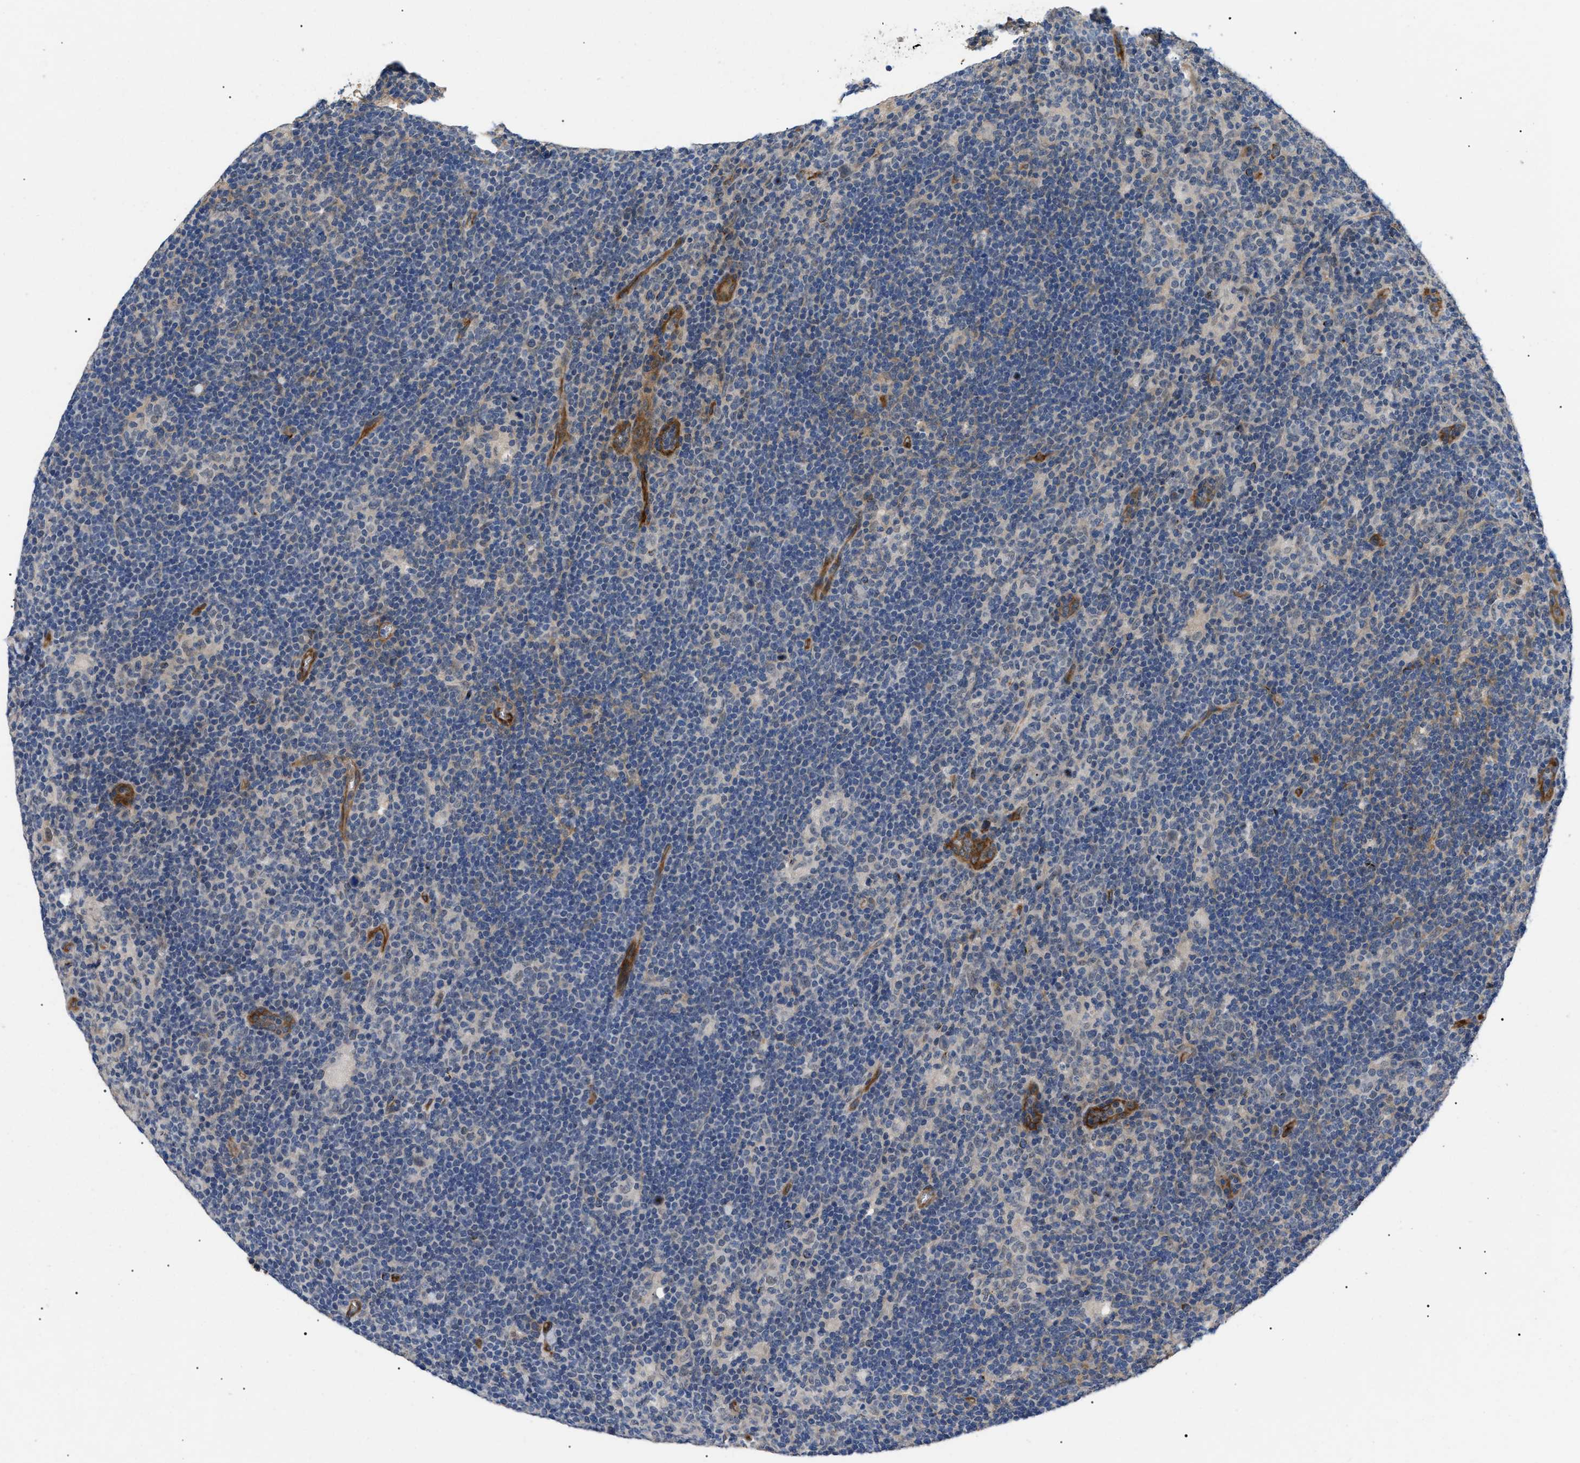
{"staining": {"intensity": "weak", "quantity": "<25%", "location": "nuclear"}, "tissue": "lymphoma", "cell_type": "Tumor cells", "image_type": "cancer", "snomed": [{"axis": "morphology", "description": "Hodgkin's disease, NOS"}, {"axis": "topography", "description": "Lymph node"}], "caption": "The micrograph exhibits no significant positivity in tumor cells of lymphoma.", "gene": "CRCP", "patient": {"sex": "female", "age": 57}}